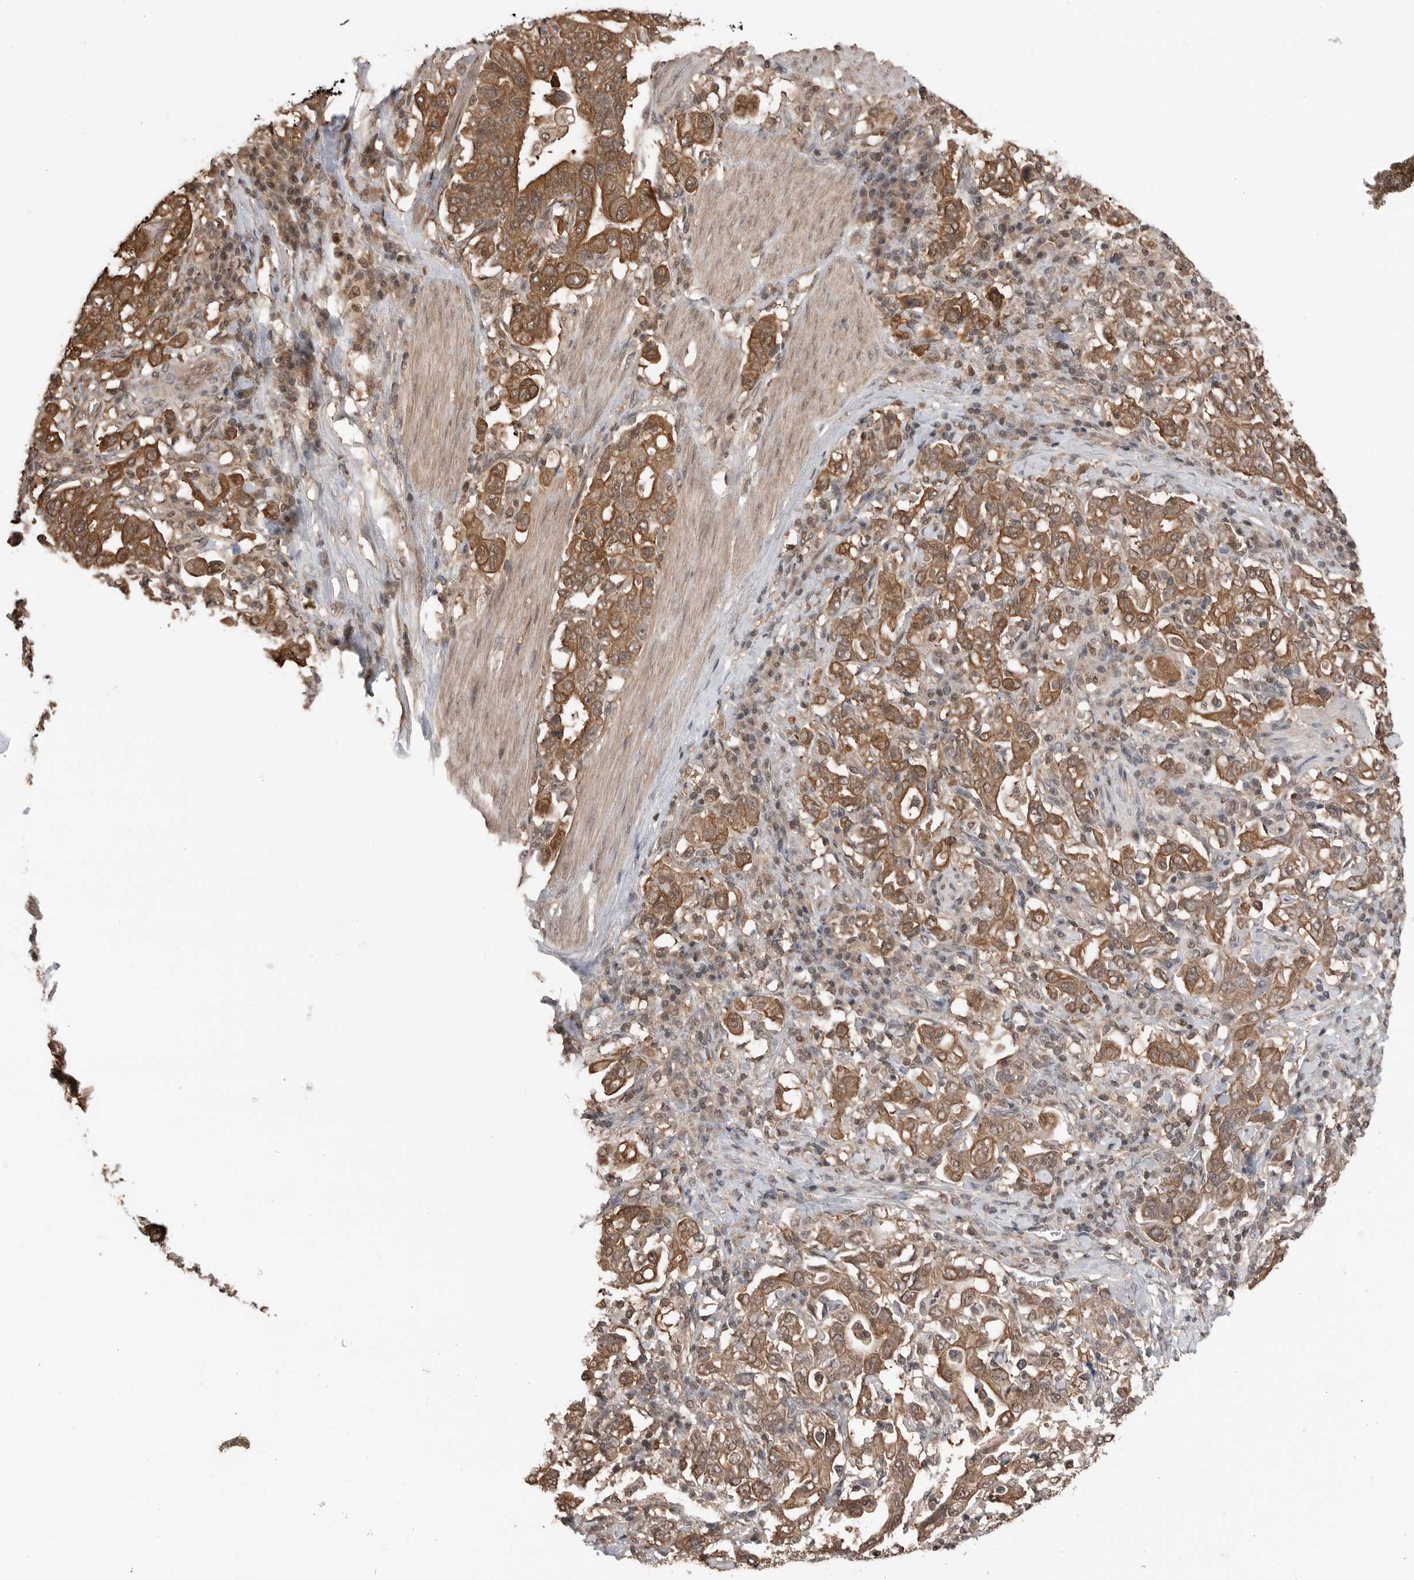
{"staining": {"intensity": "moderate", "quantity": ">75%", "location": "cytoplasmic/membranous"}, "tissue": "stomach cancer", "cell_type": "Tumor cells", "image_type": "cancer", "snomed": [{"axis": "morphology", "description": "Adenocarcinoma, NOS"}, {"axis": "topography", "description": "Stomach, upper"}], "caption": "Stomach cancer (adenocarcinoma) was stained to show a protein in brown. There is medium levels of moderate cytoplasmic/membranous staining in approximately >75% of tumor cells.", "gene": "PEAK1", "patient": {"sex": "male", "age": 62}}